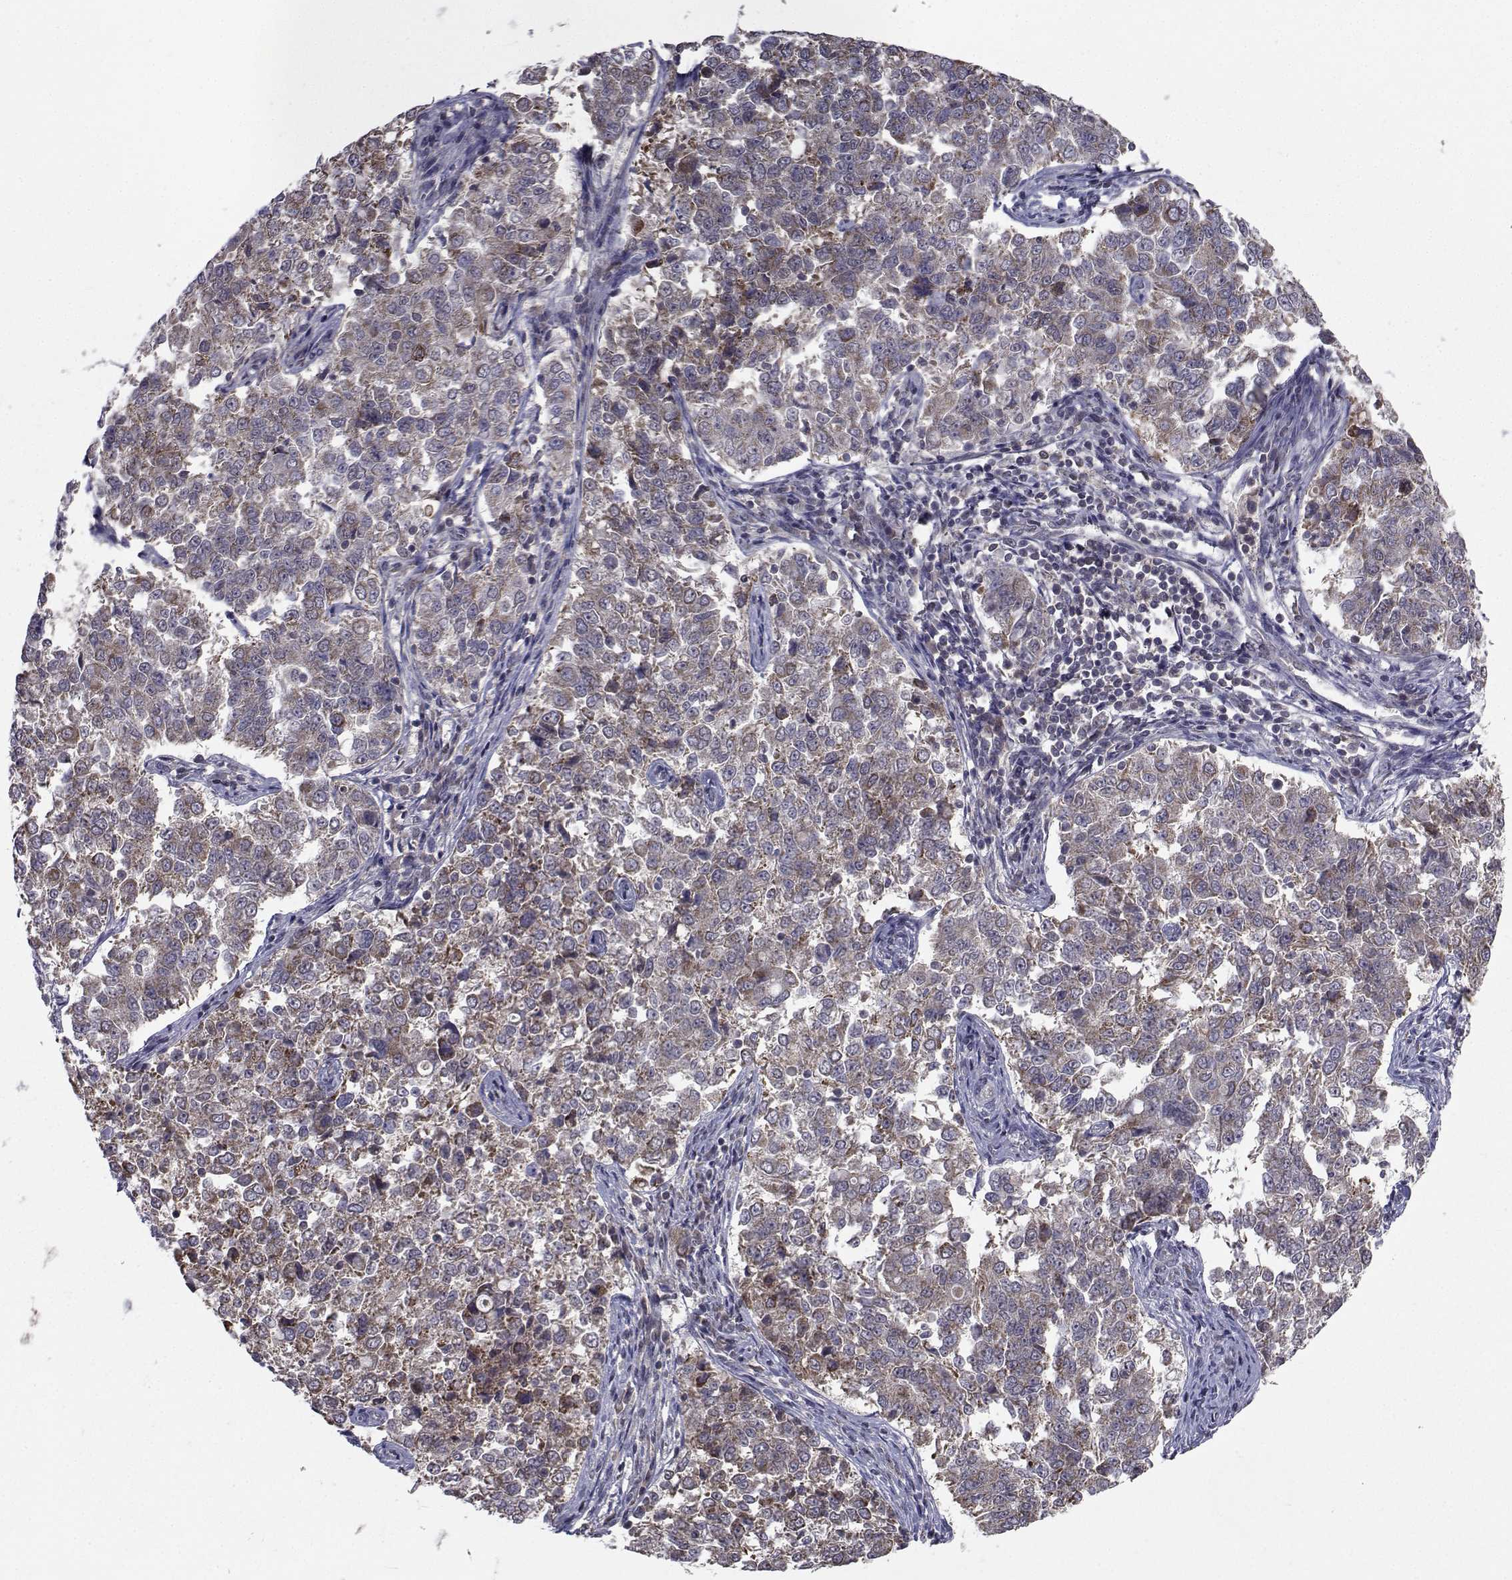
{"staining": {"intensity": "weak", "quantity": "<25%", "location": "cytoplasmic/membranous"}, "tissue": "endometrial cancer", "cell_type": "Tumor cells", "image_type": "cancer", "snomed": [{"axis": "morphology", "description": "Adenocarcinoma, NOS"}, {"axis": "topography", "description": "Endometrium"}], "caption": "Tumor cells are negative for brown protein staining in endometrial cancer.", "gene": "CYP2S1", "patient": {"sex": "female", "age": 43}}